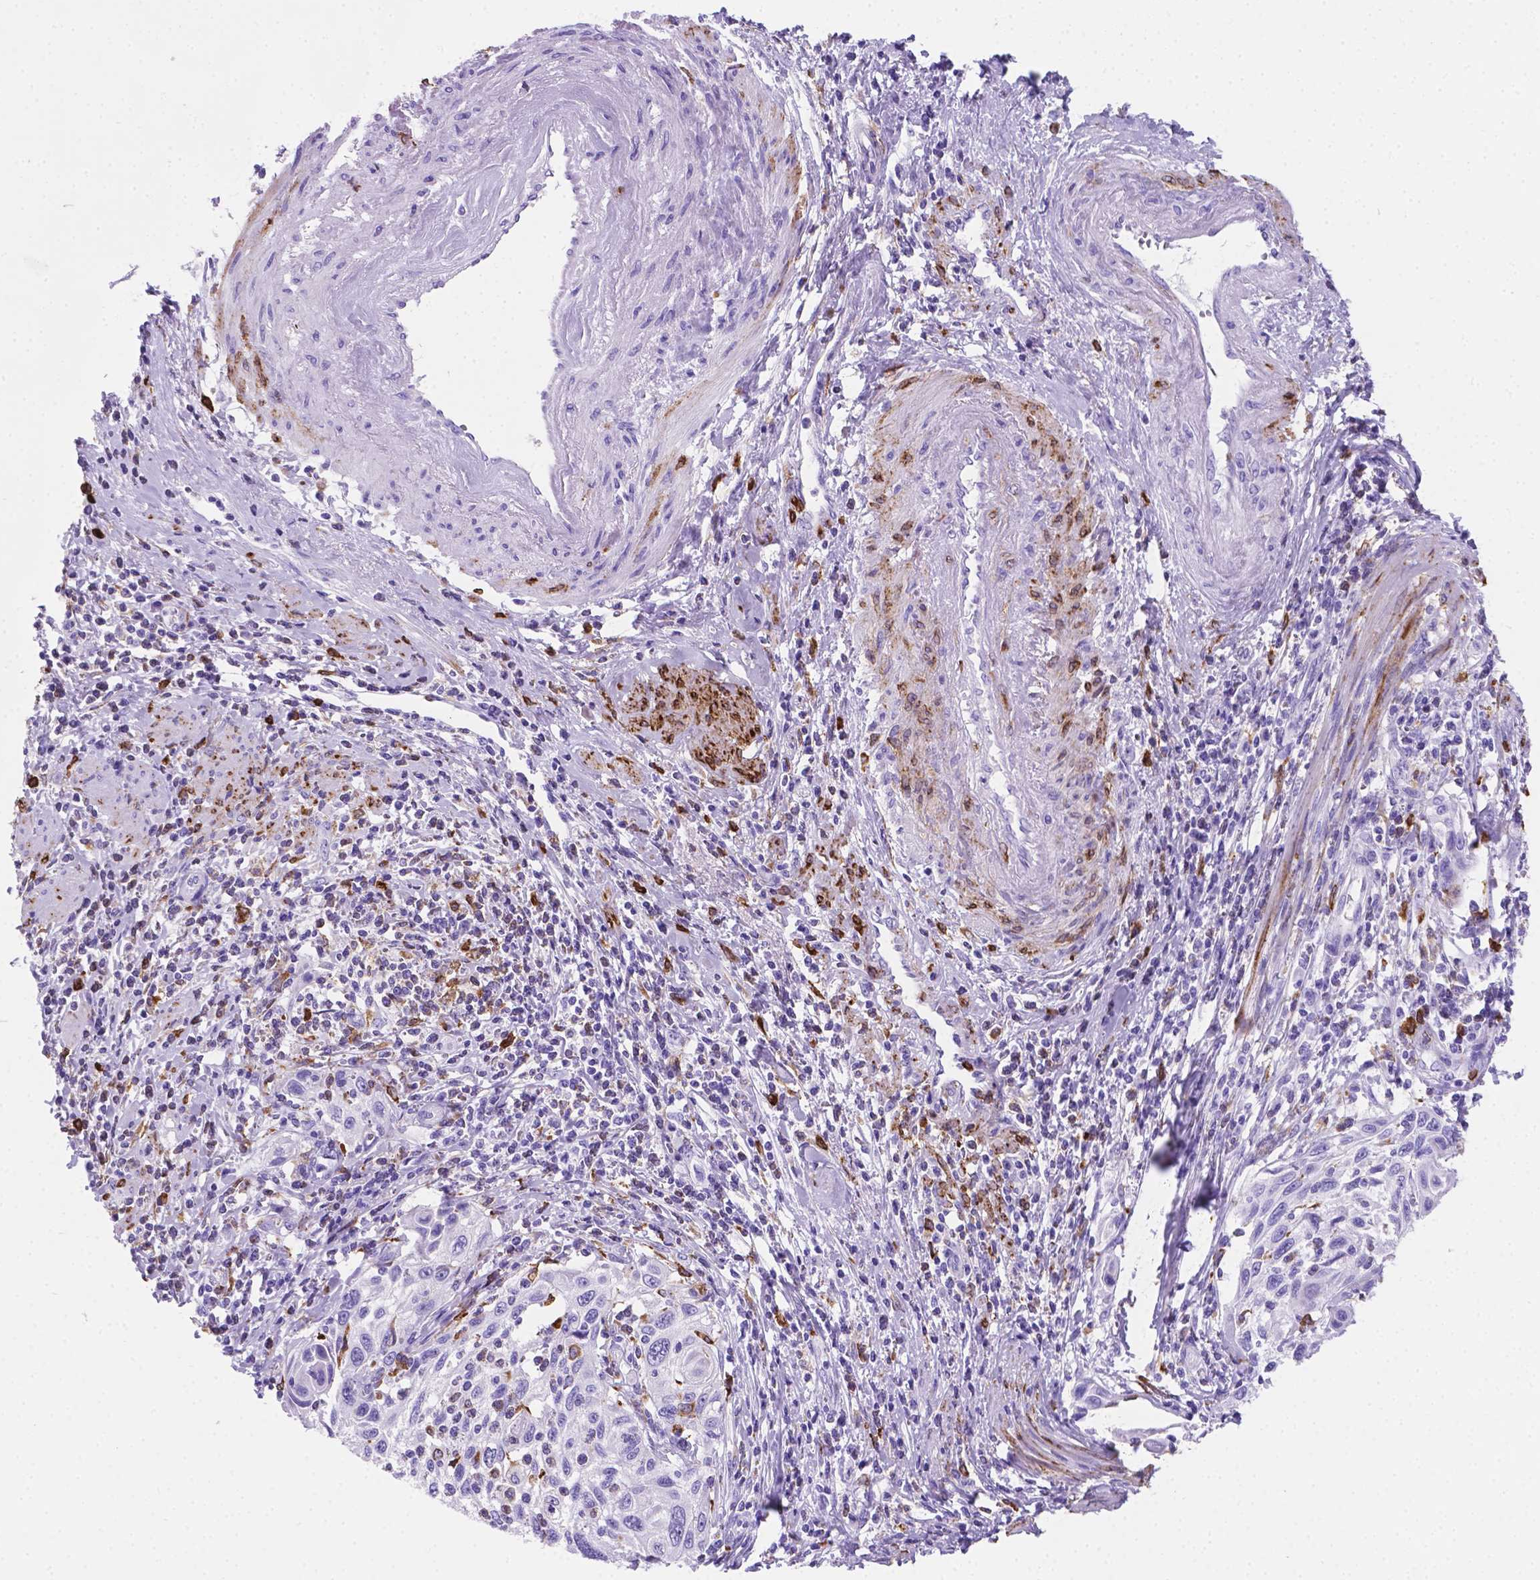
{"staining": {"intensity": "negative", "quantity": "none", "location": "none"}, "tissue": "cervical cancer", "cell_type": "Tumor cells", "image_type": "cancer", "snomed": [{"axis": "morphology", "description": "Squamous cell carcinoma, NOS"}, {"axis": "topography", "description": "Cervix"}], "caption": "Micrograph shows no significant protein positivity in tumor cells of cervical cancer (squamous cell carcinoma).", "gene": "MACF1", "patient": {"sex": "female", "age": 70}}